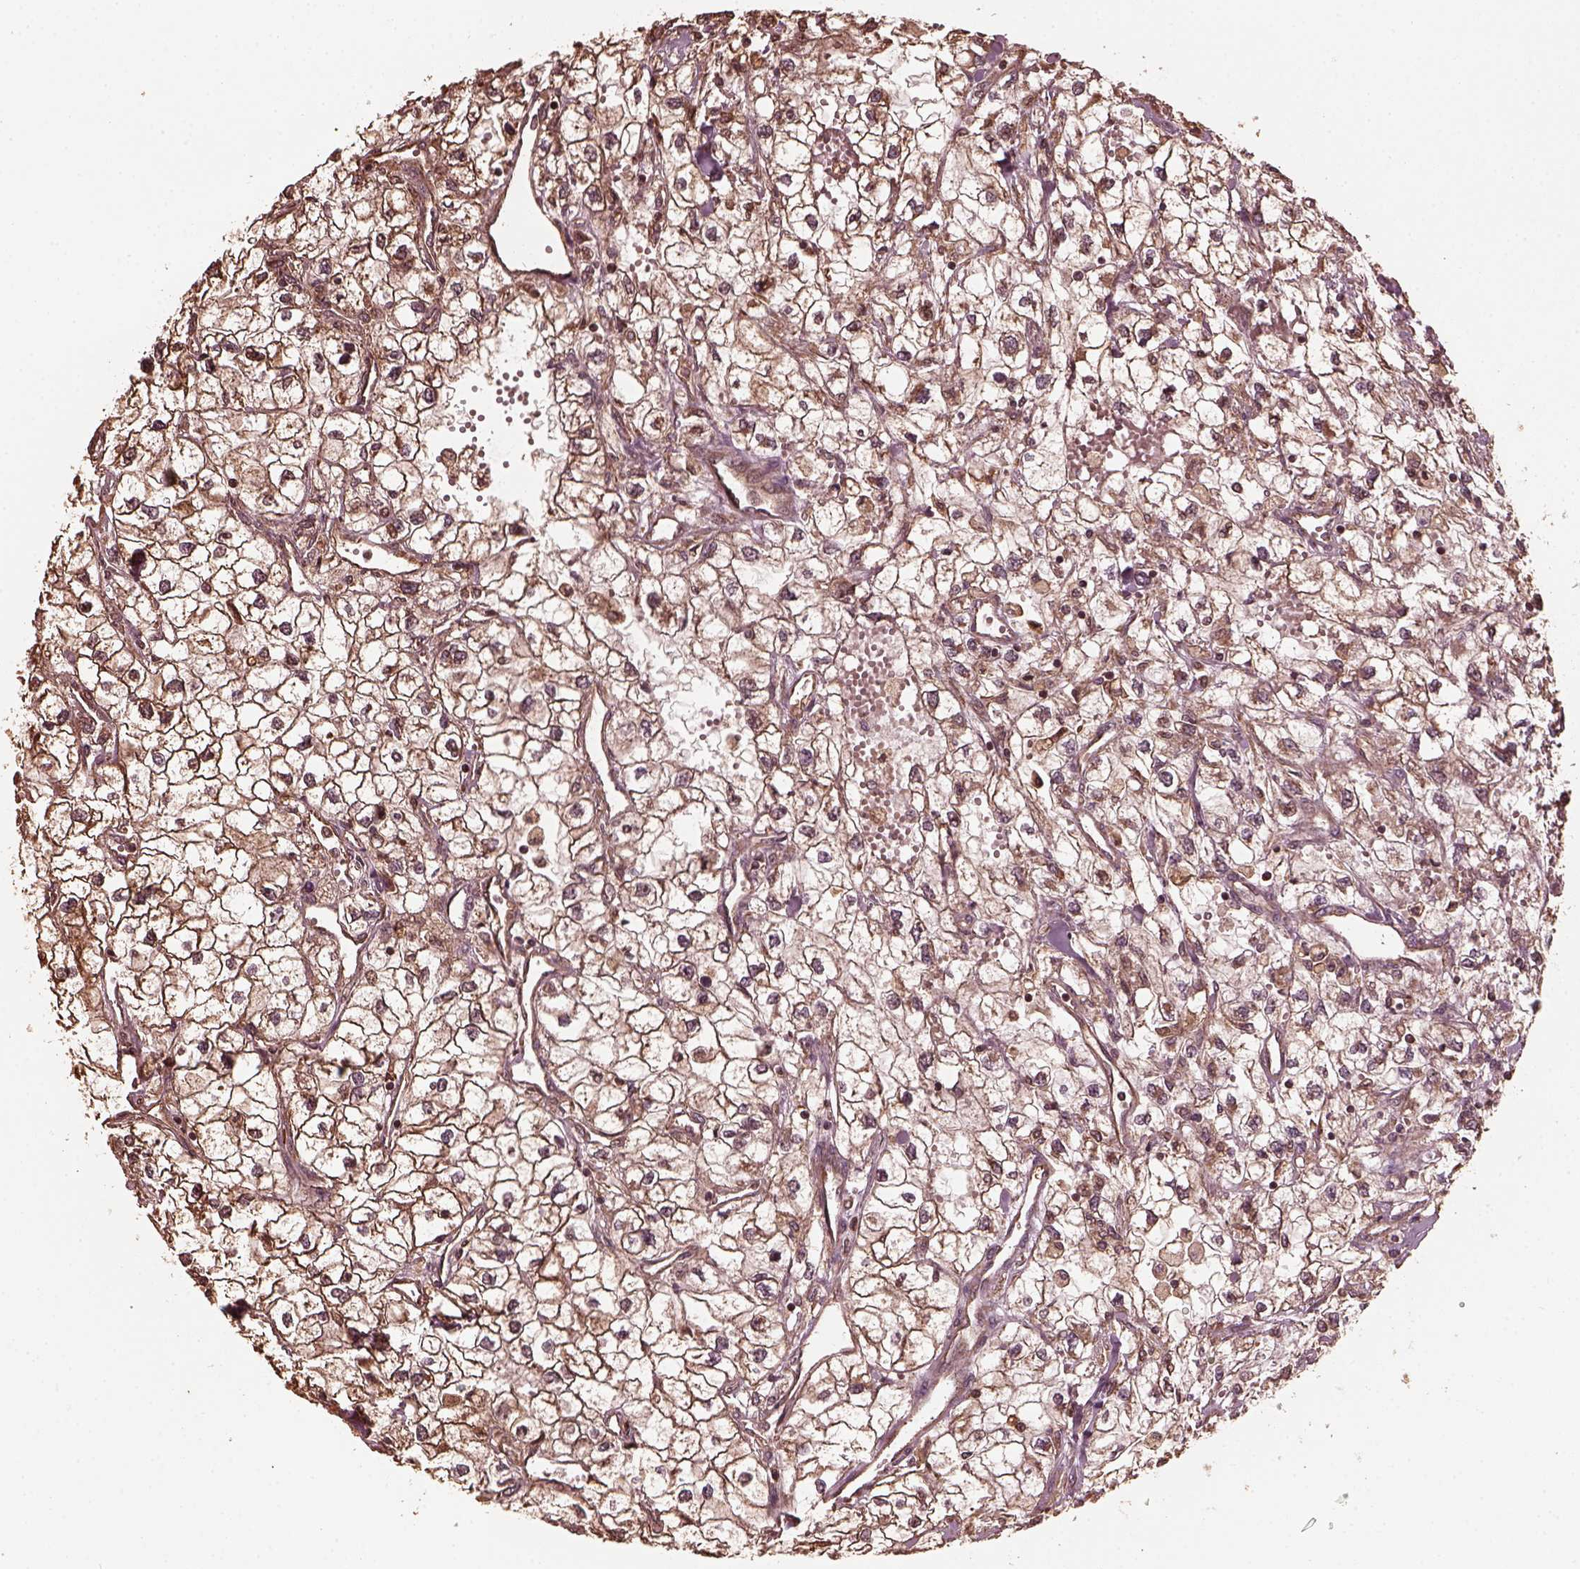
{"staining": {"intensity": "moderate", "quantity": ">75%", "location": "cytoplasmic/membranous,nuclear"}, "tissue": "renal cancer", "cell_type": "Tumor cells", "image_type": "cancer", "snomed": [{"axis": "morphology", "description": "Adenocarcinoma, NOS"}, {"axis": "topography", "description": "Kidney"}], "caption": "An IHC histopathology image of tumor tissue is shown. Protein staining in brown highlights moderate cytoplasmic/membranous and nuclear positivity in adenocarcinoma (renal) within tumor cells.", "gene": "GTPBP1", "patient": {"sex": "male", "age": 59}}